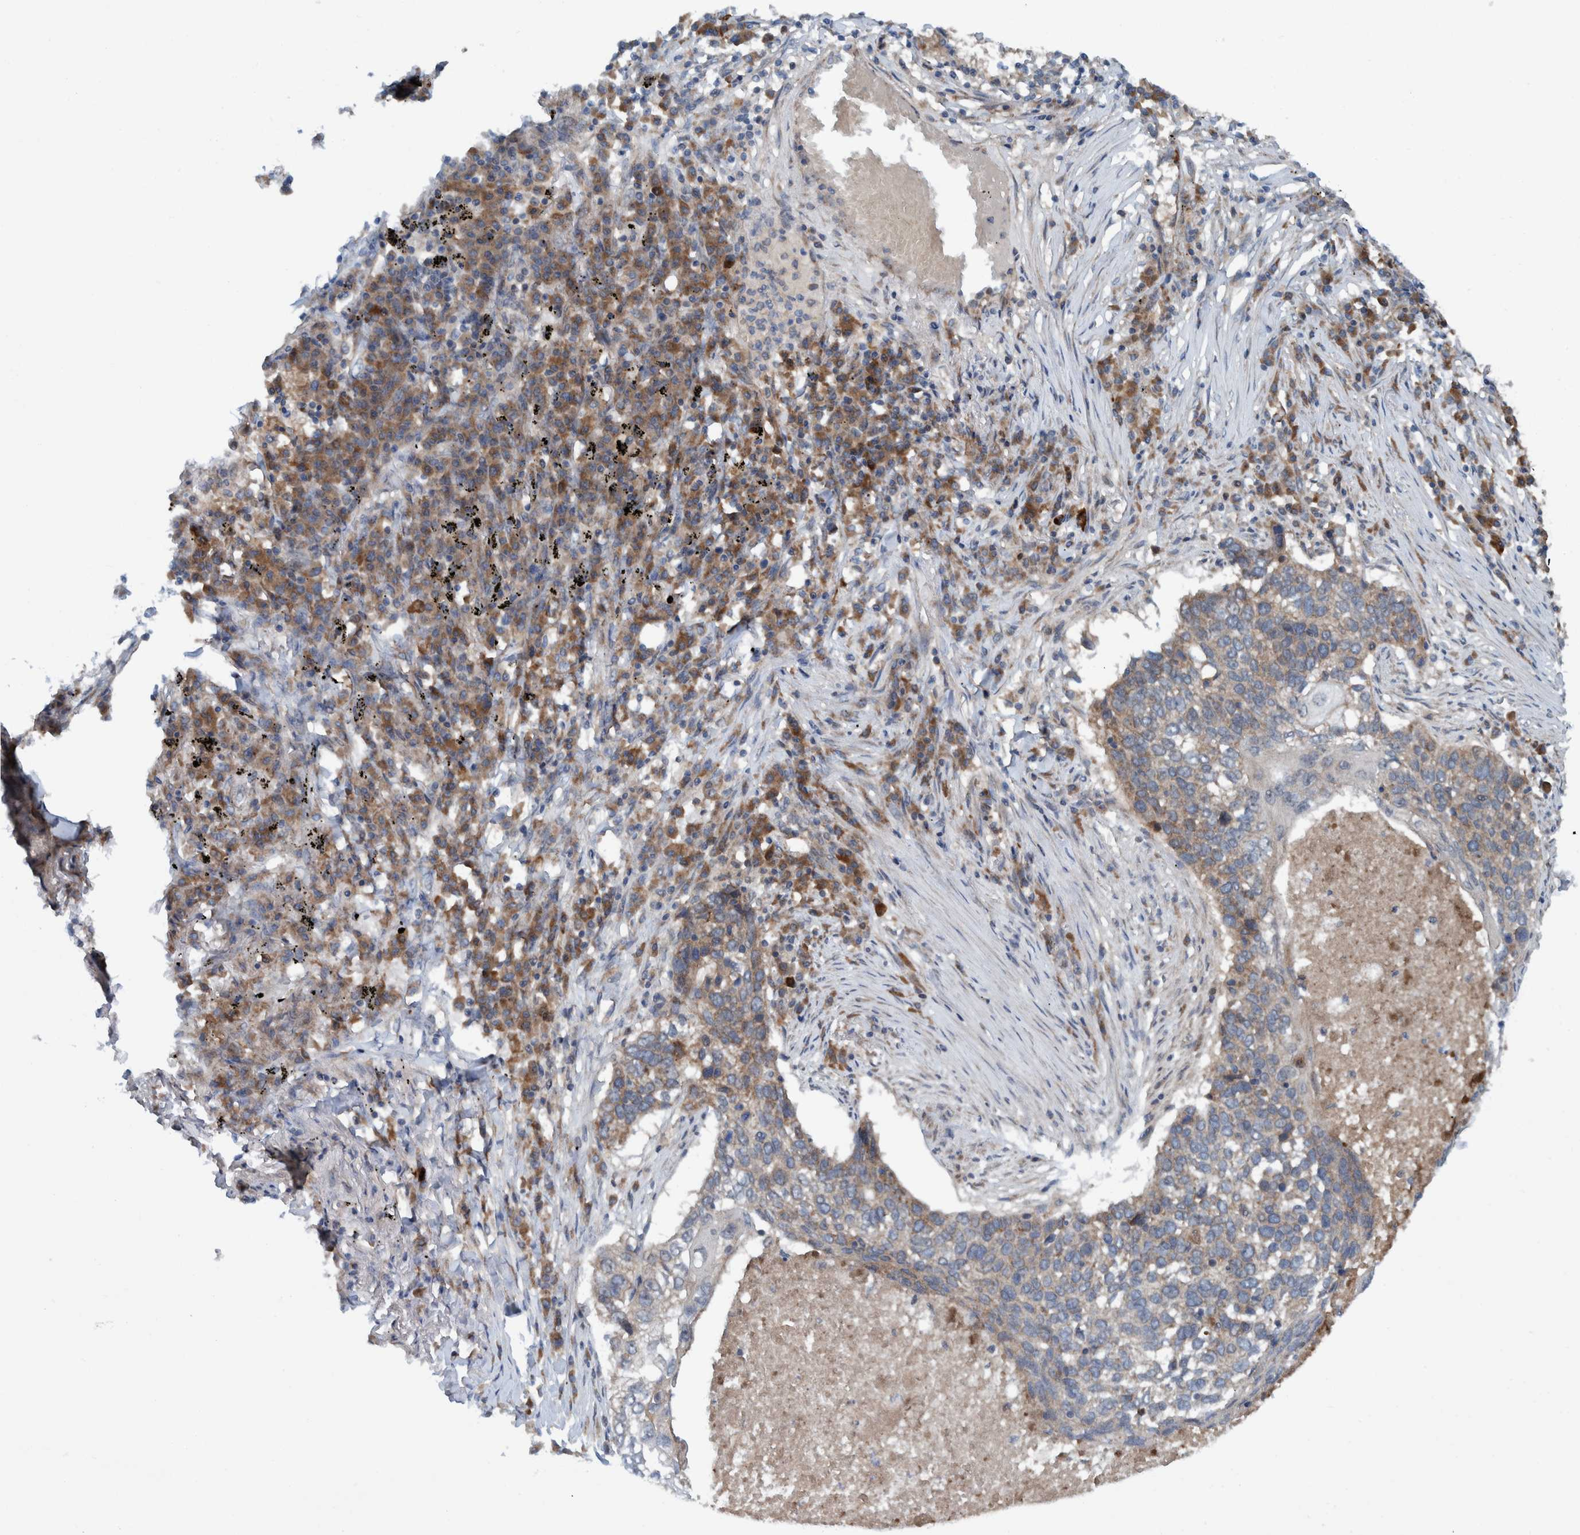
{"staining": {"intensity": "weak", "quantity": ">75%", "location": "cytoplasmic/membranous"}, "tissue": "lung cancer", "cell_type": "Tumor cells", "image_type": "cancer", "snomed": [{"axis": "morphology", "description": "Squamous cell carcinoma, NOS"}, {"axis": "topography", "description": "Lung"}], "caption": "Immunohistochemical staining of human lung cancer reveals low levels of weak cytoplasmic/membranous protein positivity in about >75% of tumor cells. (brown staining indicates protein expression, while blue staining denotes nuclei).", "gene": "CUEDC1", "patient": {"sex": "female", "age": 63}}